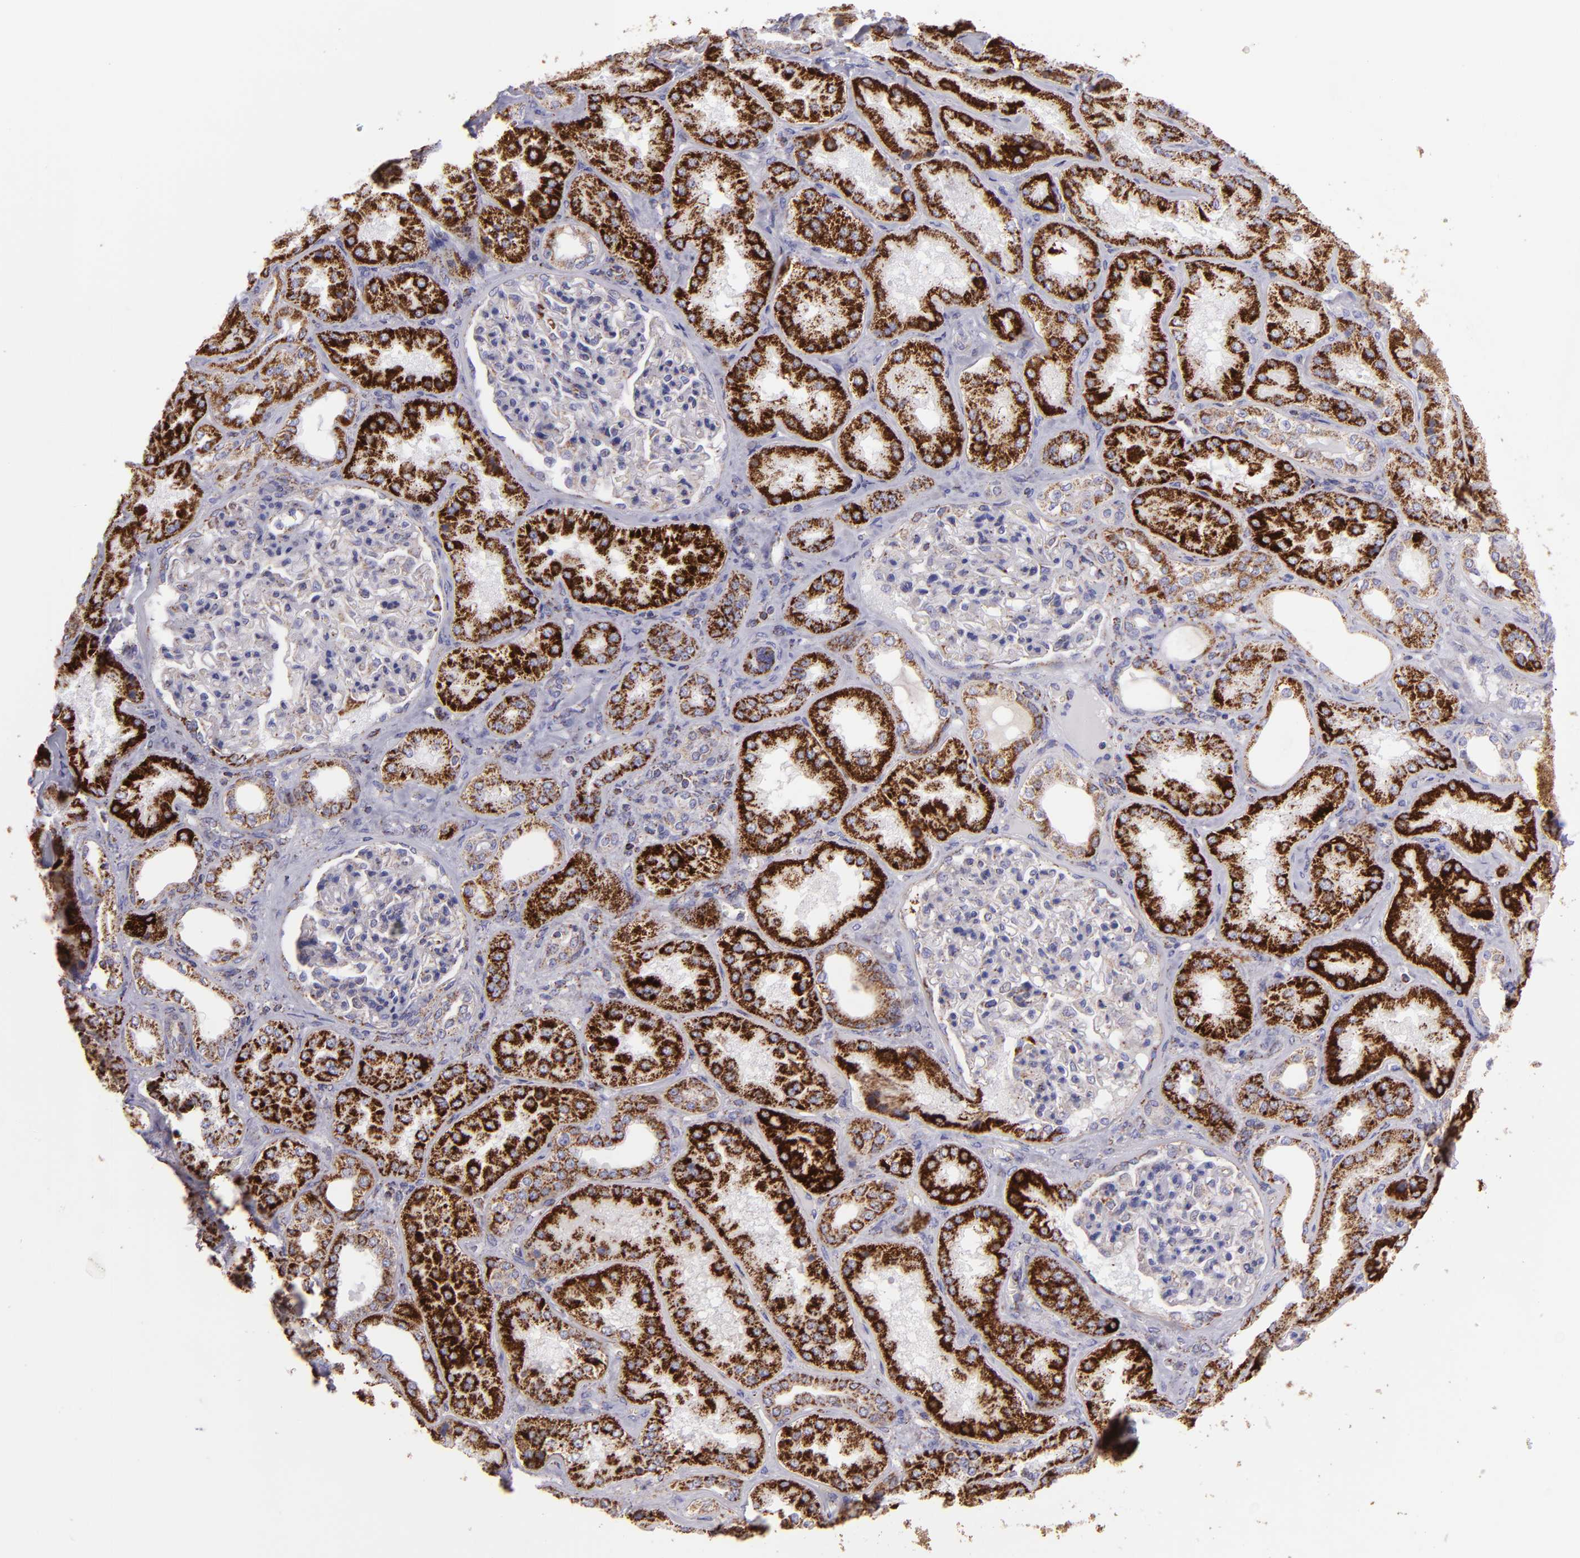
{"staining": {"intensity": "weak", "quantity": "<25%", "location": "cytoplasmic/membranous"}, "tissue": "kidney", "cell_type": "Cells in glomeruli", "image_type": "normal", "snomed": [{"axis": "morphology", "description": "Normal tissue, NOS"}, {"axis": "topography", "description": "Kidney"}], "caption": "Immunohistochemistry micrograph of benign kidney stained for a protein (brown), which displays no positivity in cells in glomeruli.", "gene": "HSPD1", "patient": {"sex": "female", "age": 56}}